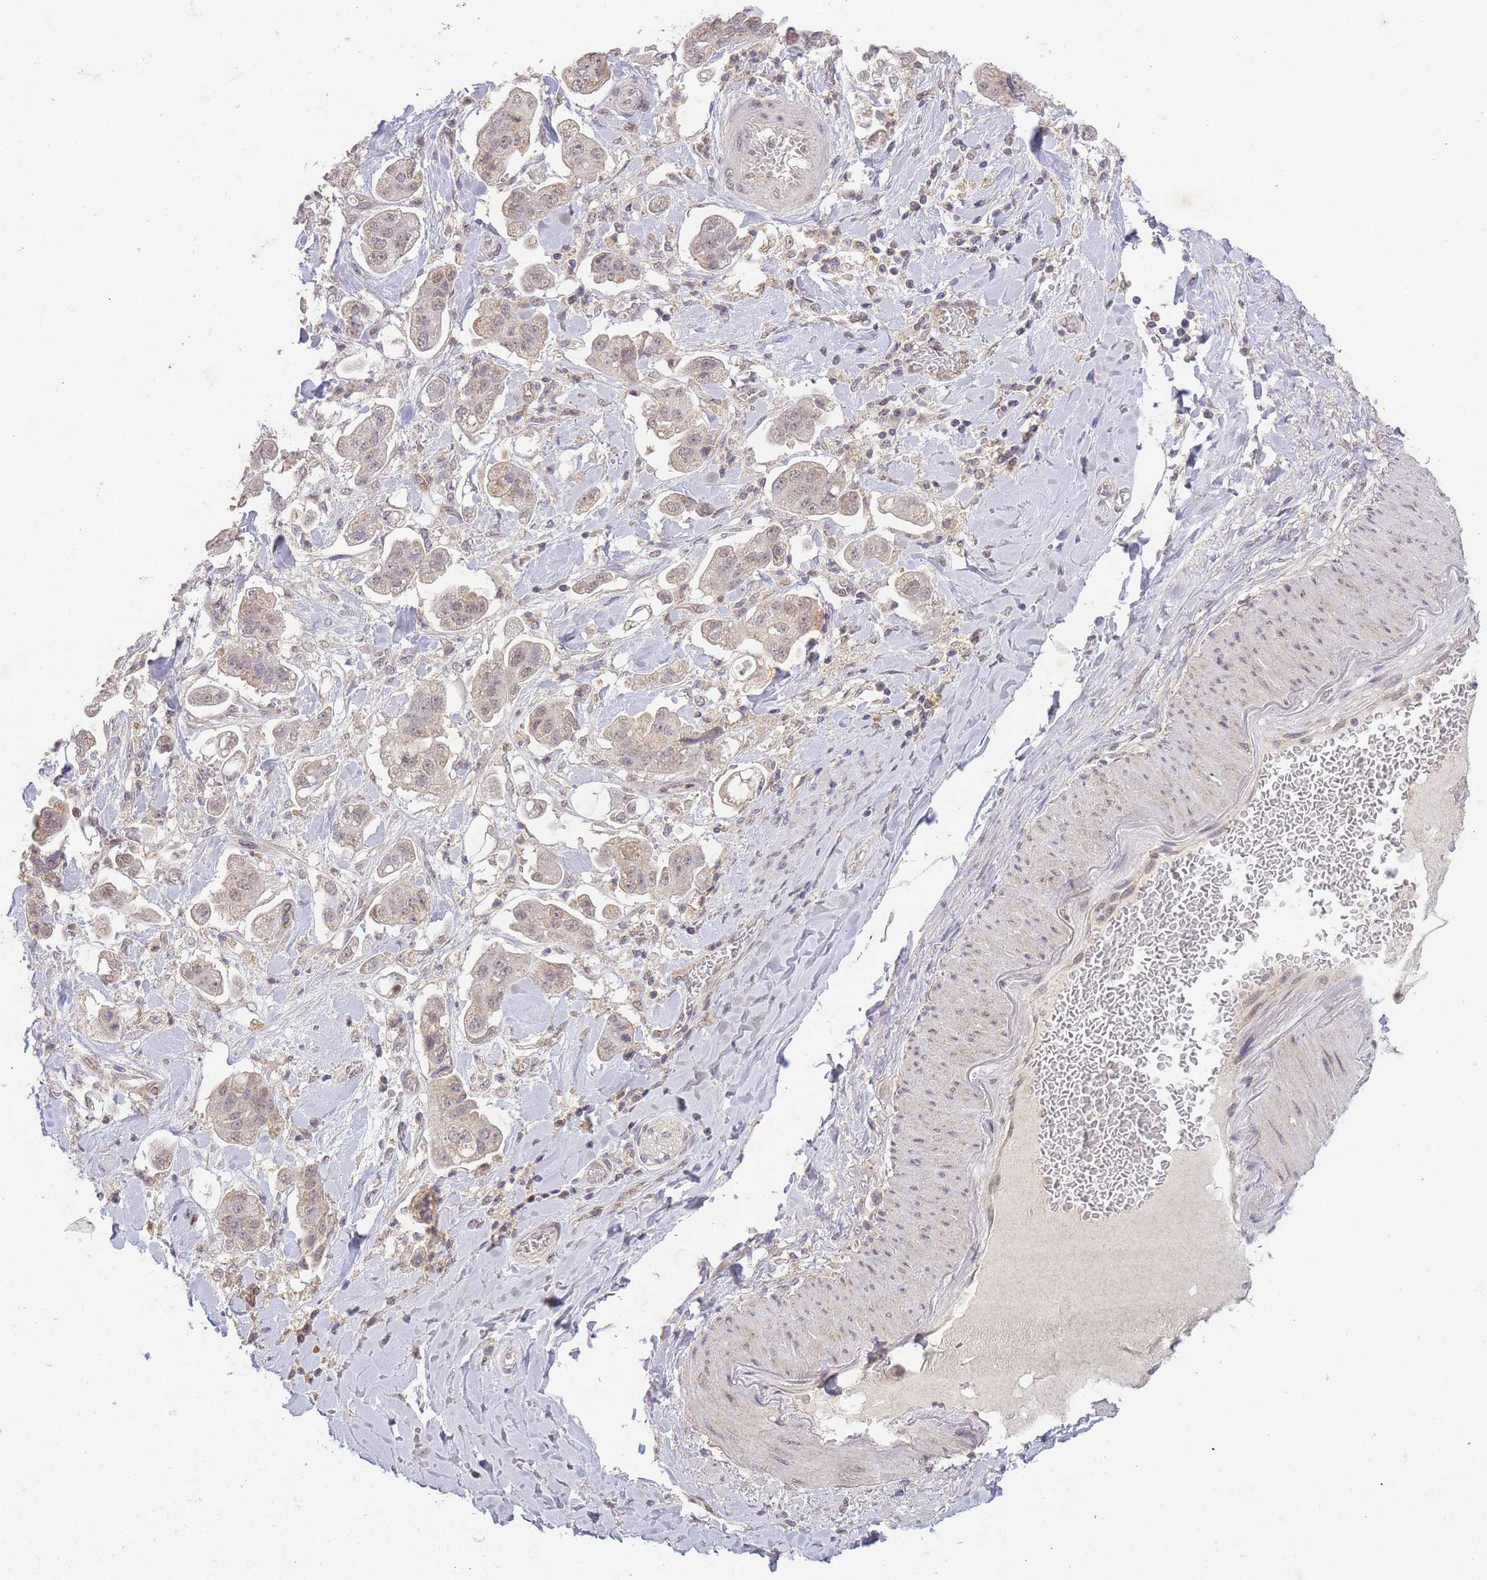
{"staining": {"intensity": "weak", "quantity": "25%-75%", "location": "nuclear"}, "tissue": "stomach cancer", "cell_type": "Tumor cells", "image_type": "cancer", "snomed": [{"axis": "morphology", "description": "Adenocarcinoma, NOS"}, {"axis": "topography", "description": "Stomach"}], "caption": "Adenocarcinoma (stomach) stained for a protein reveals weak nuclear positivity in tumor cells.", "gene": "RNF144B", "patient": {"sex": "male", "age": 62}}